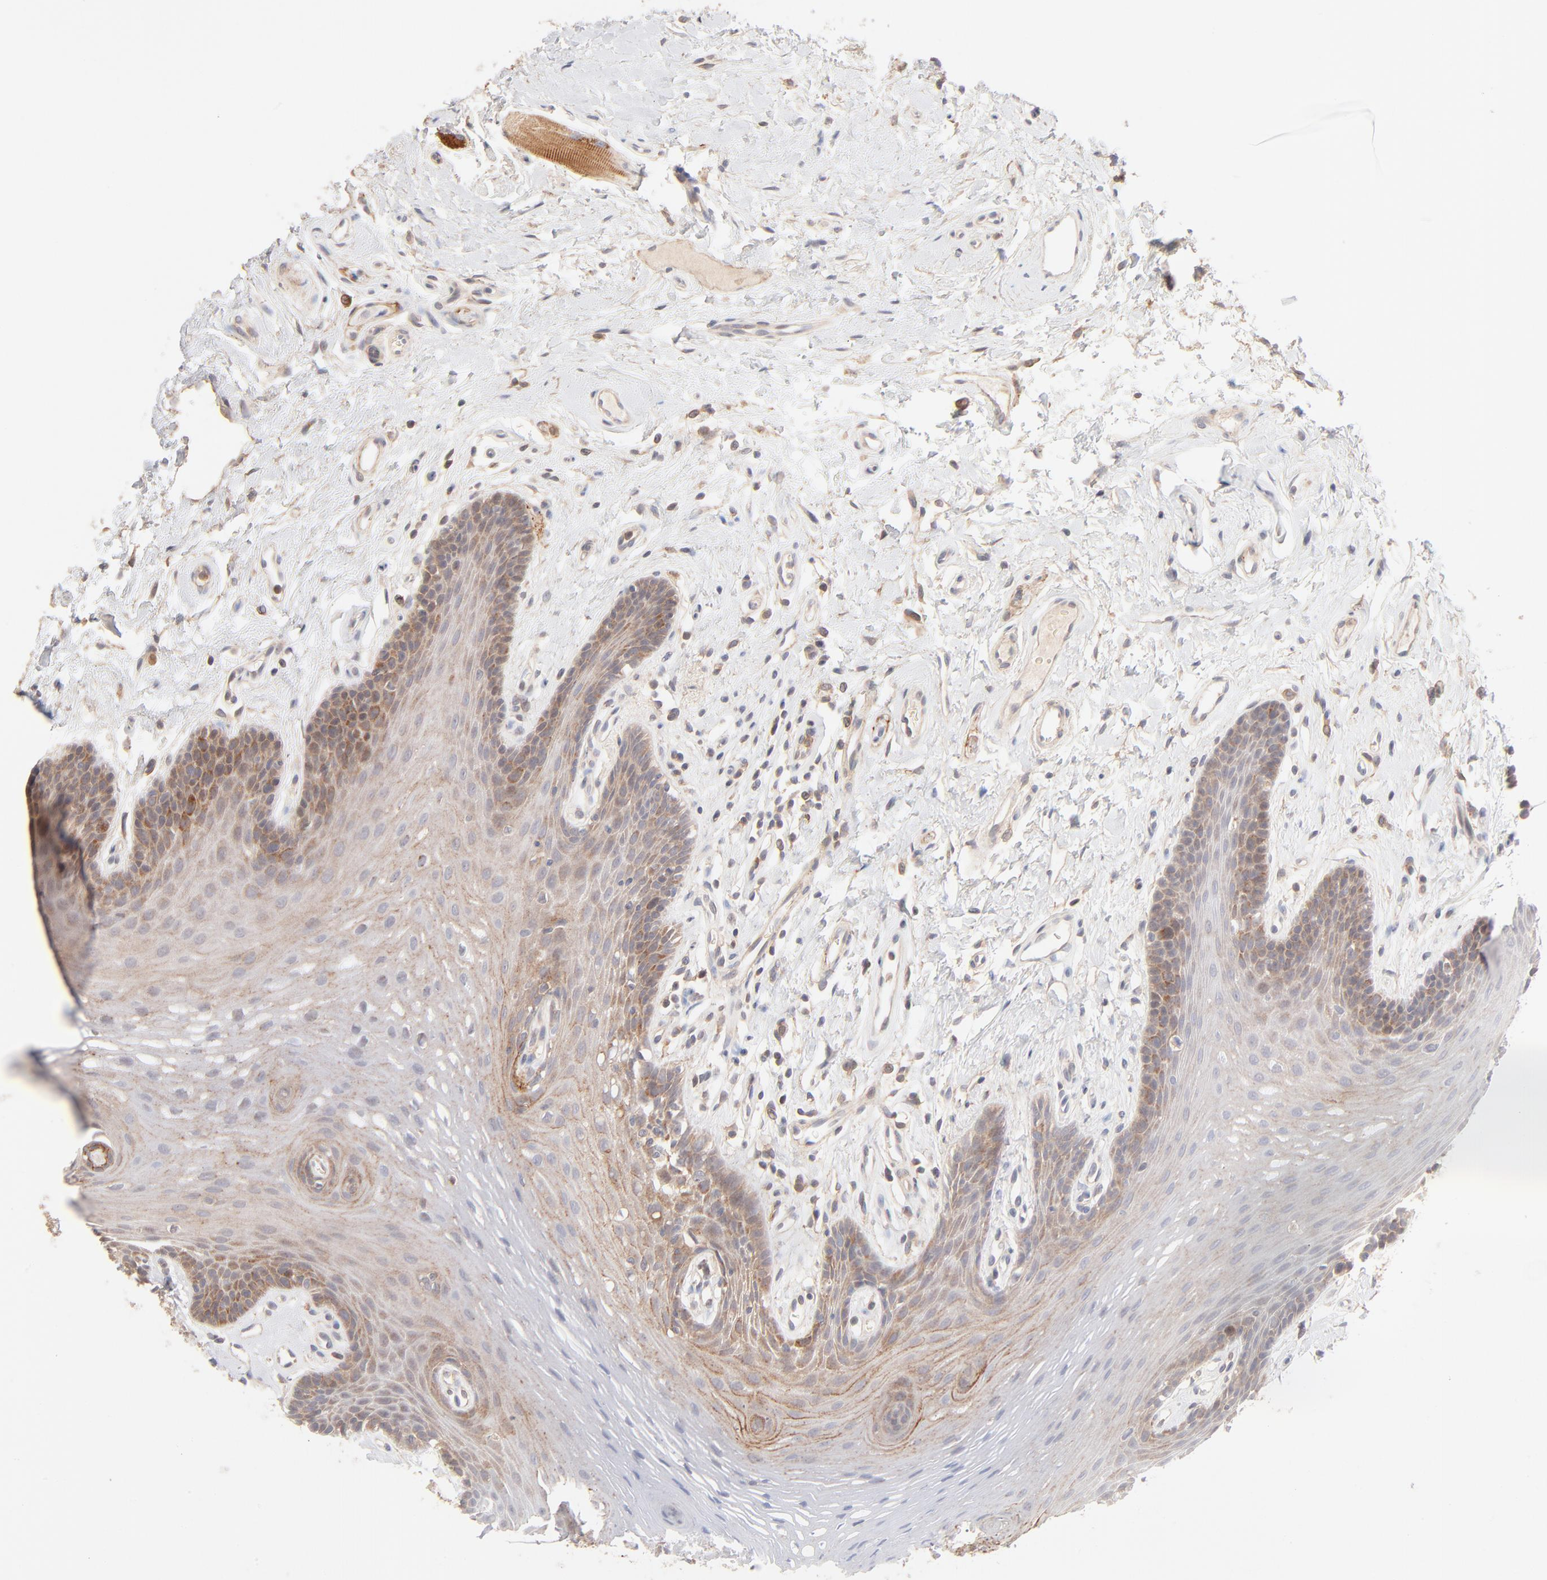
{"staining": {"intensity": "weak", "quantity": "25%-75%", "location": "cytoplasmic/membranous"}, "tissue": "oral mucosa", "cell_type": "Squamous epithelial cells", "image_type": "normal", "snomed": [{"axis": "morphology", "description": "Normal tissue, NOS"}, {"axis": "topography", "description": "Oral tissue"}], "caption": "The photomicrograph displays staining of benign oral mucosa, revealing weak cytoplasmic/membranous protein staining (brown color) within squamous epithelial cells.", "gene": "CSPG4", "patient": {"sex": "male", "age": 62}}